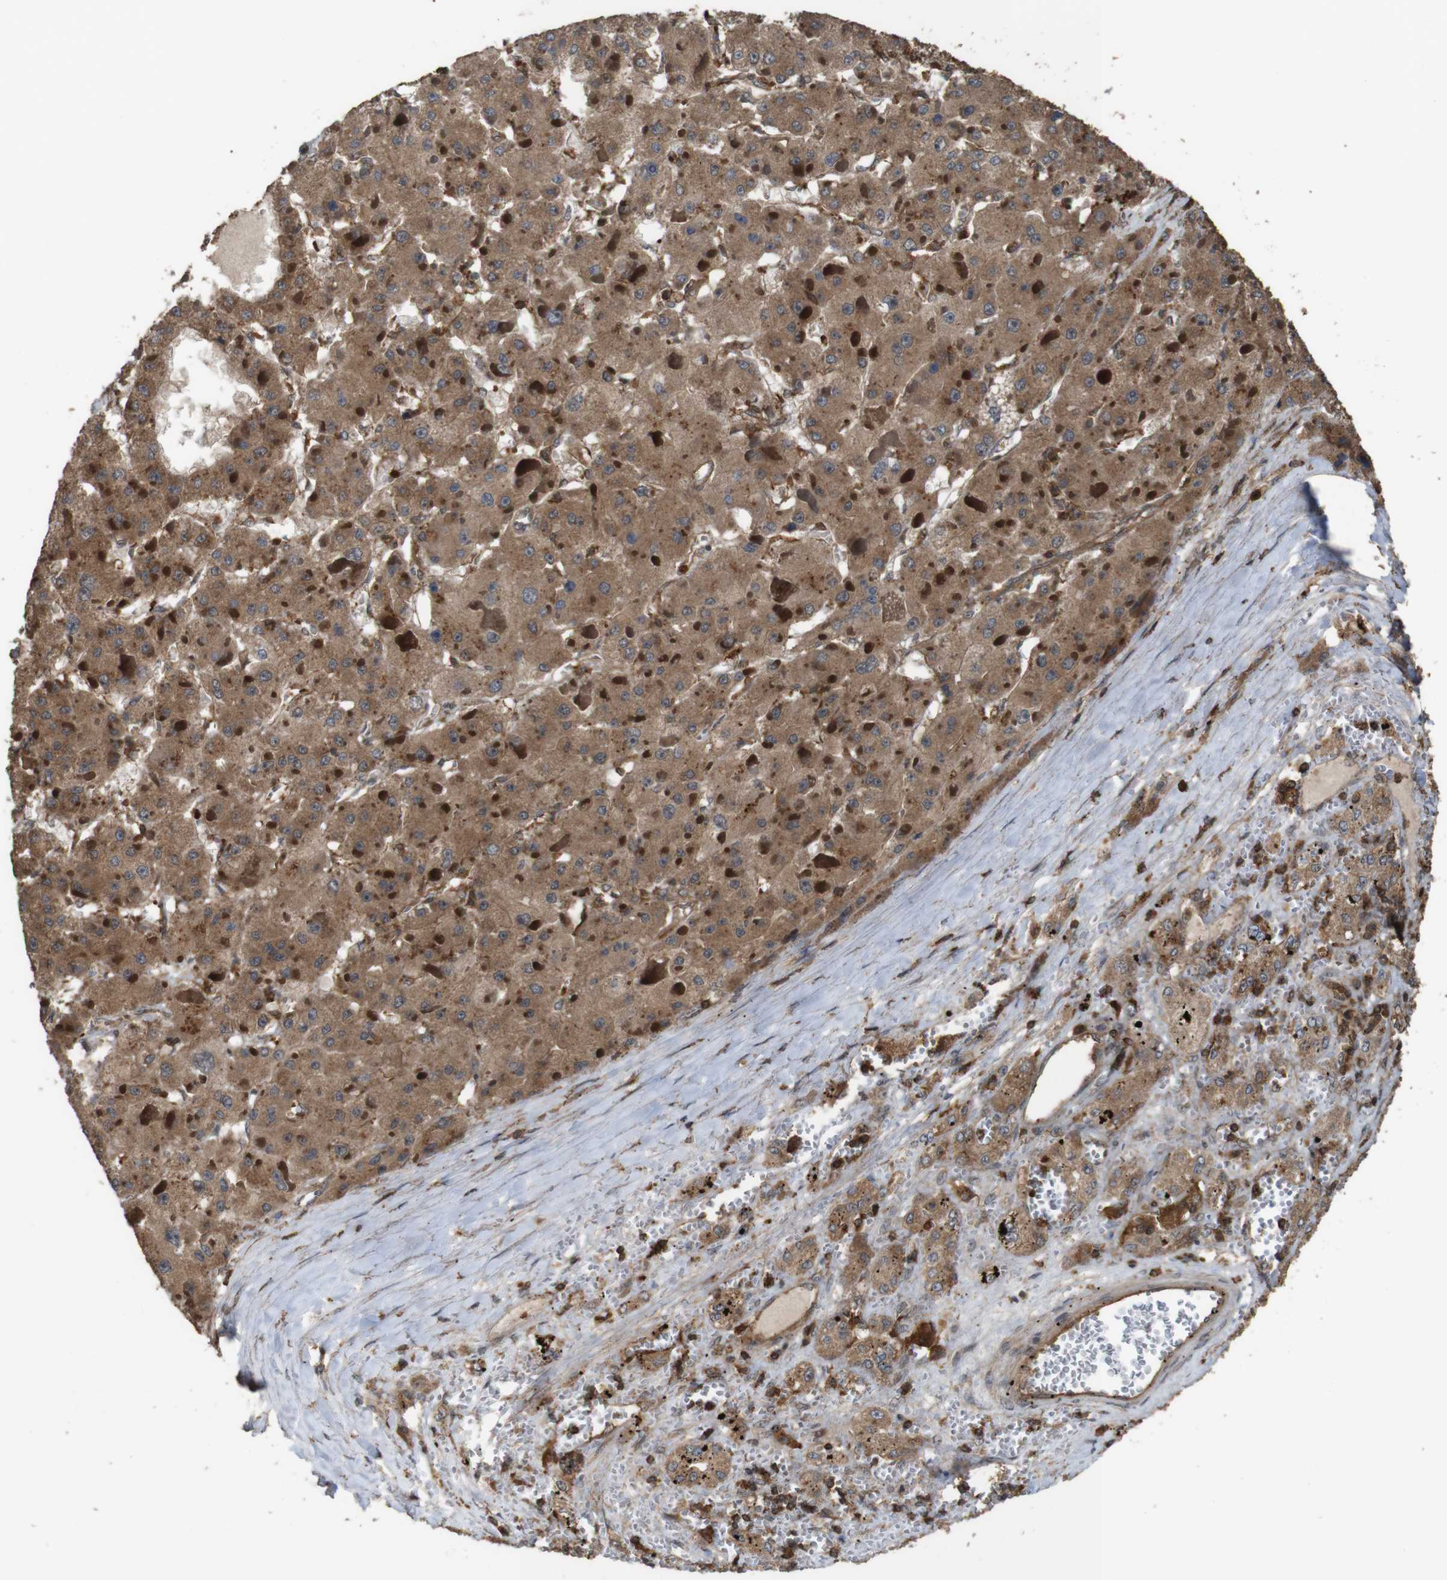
{"staining": {"intensity": "moderate", "quantity": ">75%", "location": "cytoplasmic/membranous"}, "tissue": "liver cancer", "cell_type": "Tumor cells", "image_type": "cancer", "snomed": [{"axis": "morphology", "description": "Carcinoma, Hepatocellular, NOS"}, {"axis": "topography", "description": "Liver"}], "caption": "This is a histology image of IHC staining of liver cancer, which shows moderate staining in the cytoplasmic/membranous of tumor cells.", "gene": "BAG4", "patient": {"sex": "female", "age": 73}}